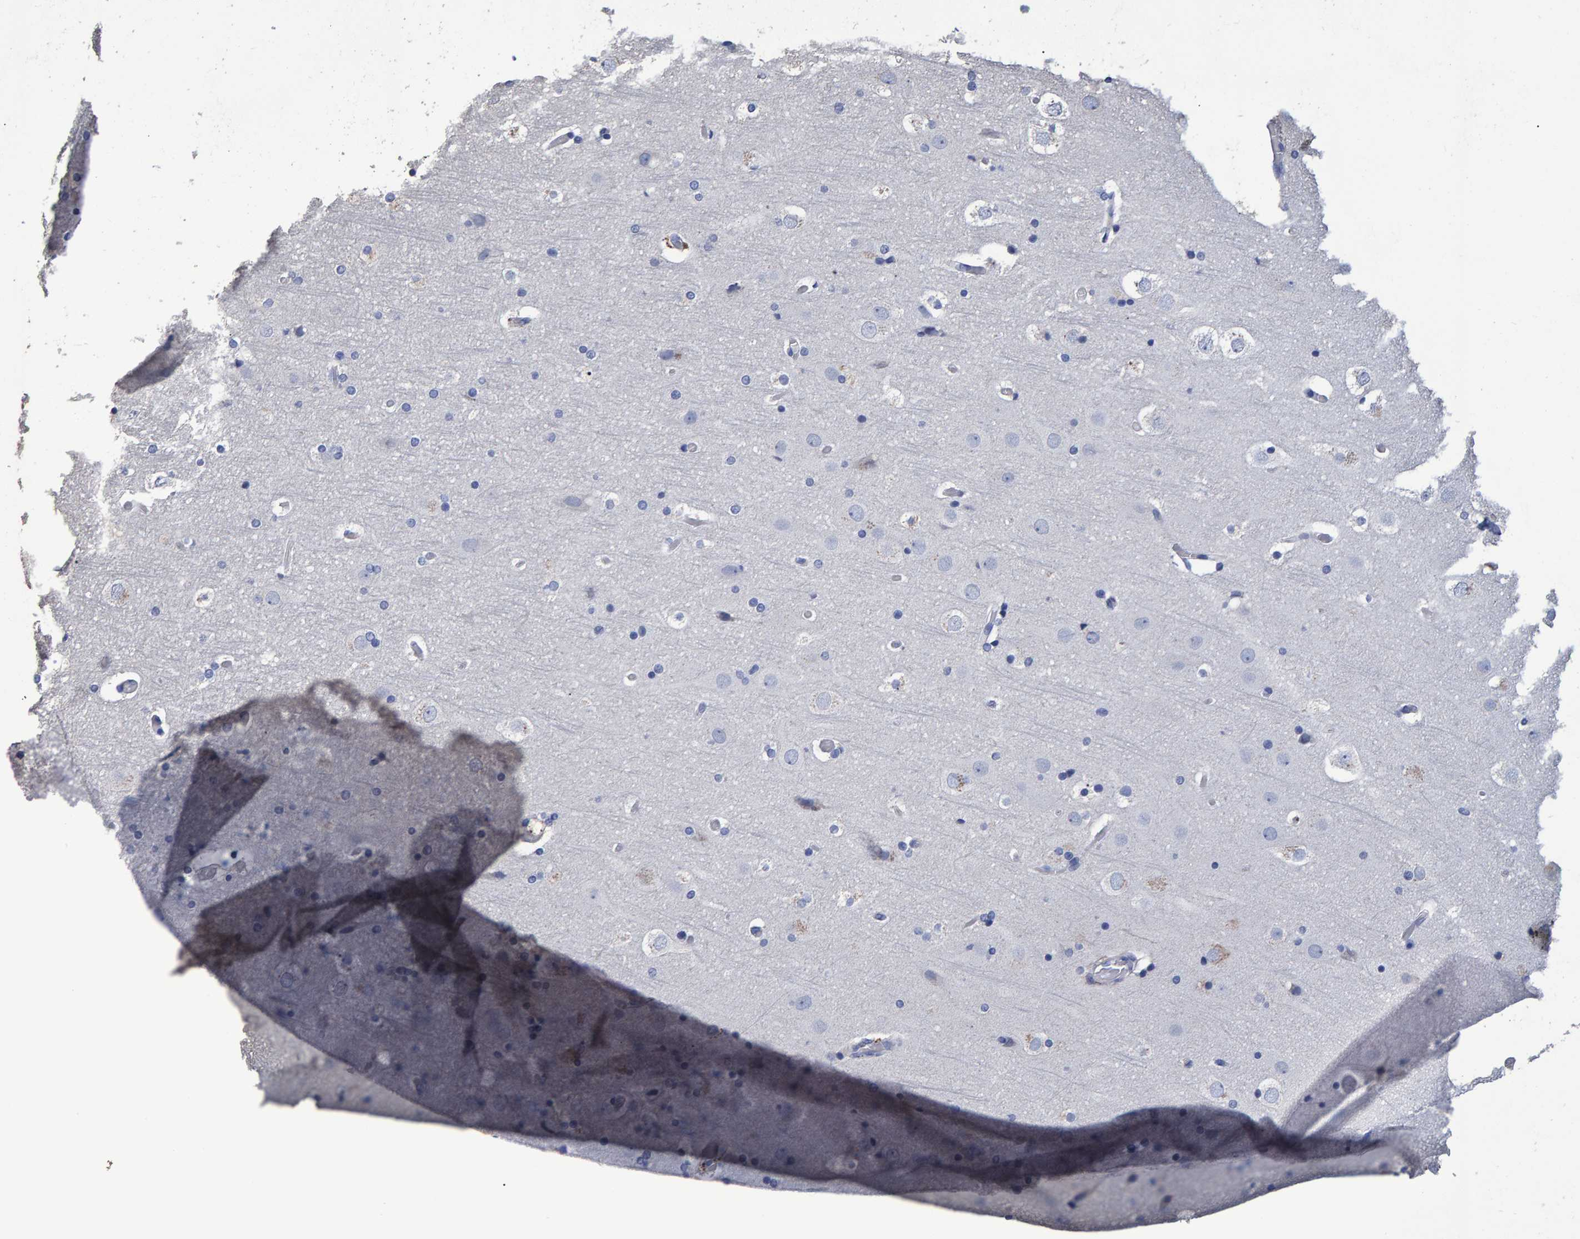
{"staining": {"intensity": "negative", "quantity": "none", "location": "none"}, "tissue": "cerebral cortex", "cell_type": "Endothelial cells", "image_type": "normal", "snomed": [{"axis": "morphology", "description": "Normal tissue, NOS"}, {"axis": "topography", "description": "Cerebral cortex"}], "caption": "Endothelial cells show no significant protein staining in normal cerebral cortex. Nuclei are stained in blue.", "gene": "HEMGN", "patient": {"sex": "male", "age": 57}}